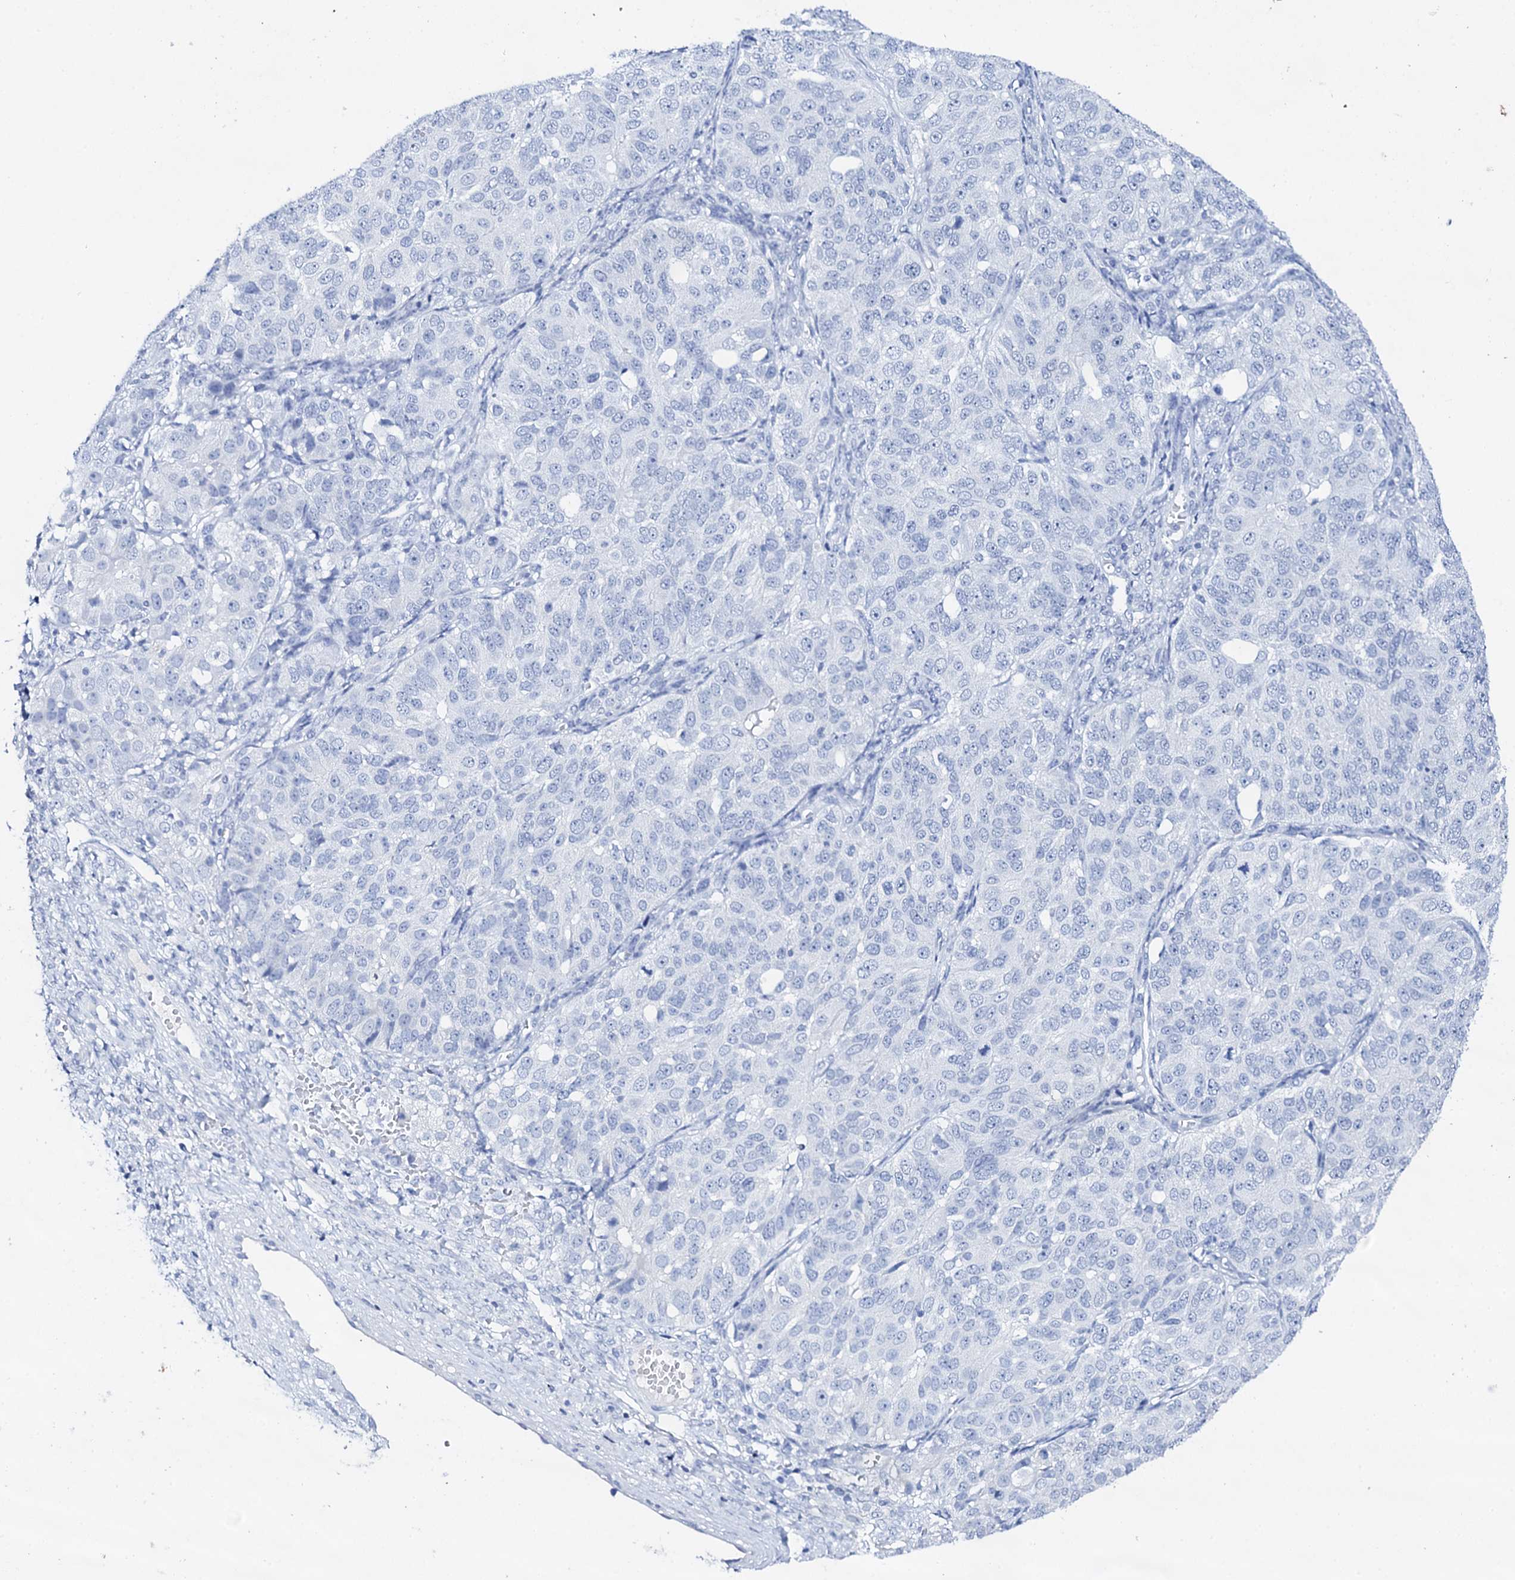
{"staining": {"intensity": "negative", "quantity": "none", "location": "none"}, "tissue": "ovarian cancer", "cell_type": "Tumor cells", "image_type": "cancer", "snomed": [{"axis": "morphology", "description": "Carcinoma, endometroid"}, {"axis": "topography", "description": "Ovary"}], "caption": "IHC of ovarian cancer (endometroid carcinoma) shows no positivity in tumor cells.", "gene": "FBXL16", "patient": {"sex": "female", "age": 51}}